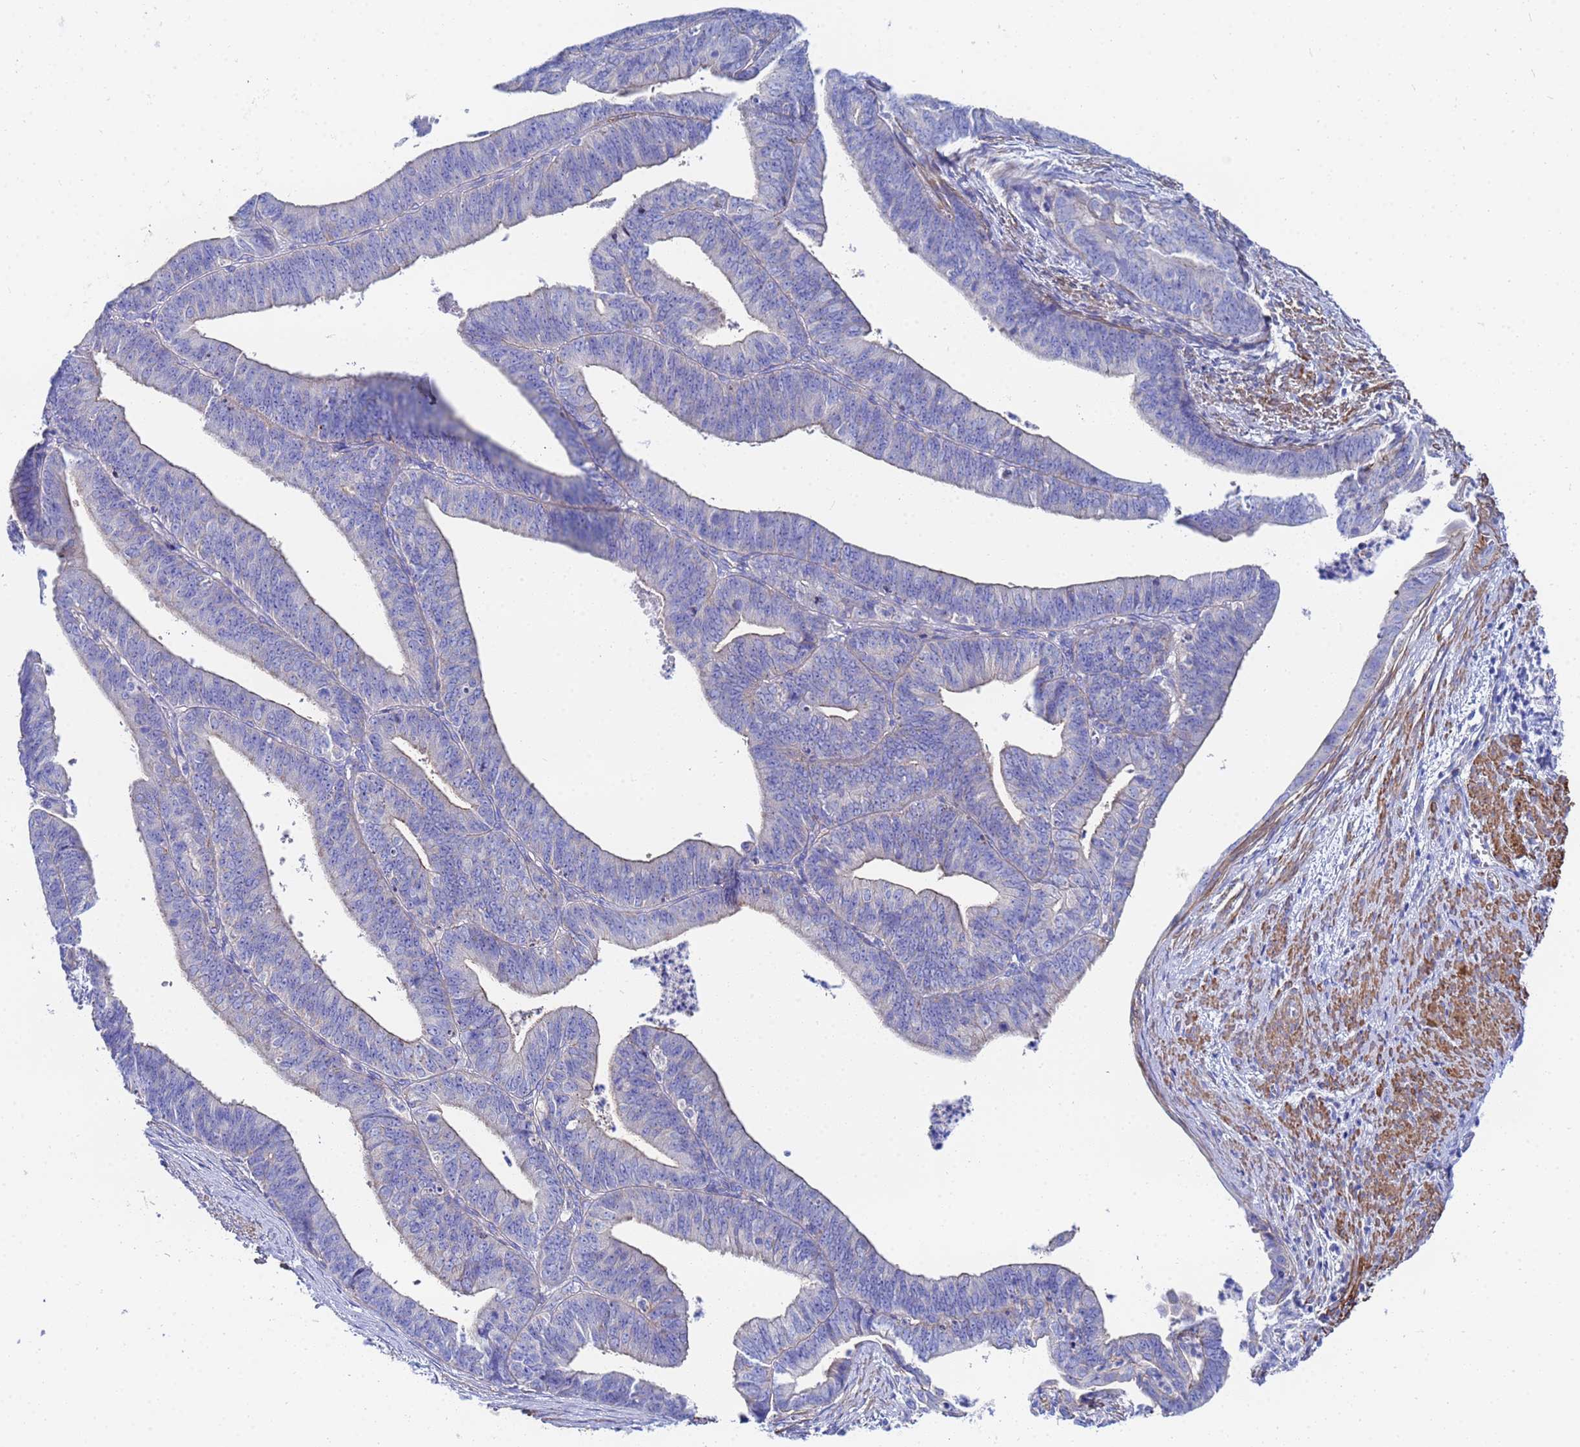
{"staining": {"intensity": "weak", "quantity": "<25%", "location": "cytoplasmic/membranous"}, "tissue": "endometrial cancer", "cell_type": "Tumor cells", "image_type": "cancer", "snomed": [{"axis": "morphology", "description": "Adenocarcinoma, NOS"}, {"axis": "topography", "description": "Endometrium"}], "caption": "High power microscopy image of an immunohistochemistry histopathology image of endometrial adenocarcinoma, revealing no significant expression in tumor cells.", "gene": "RAB39B", "patient": {"sex": "female", "age": 73}}